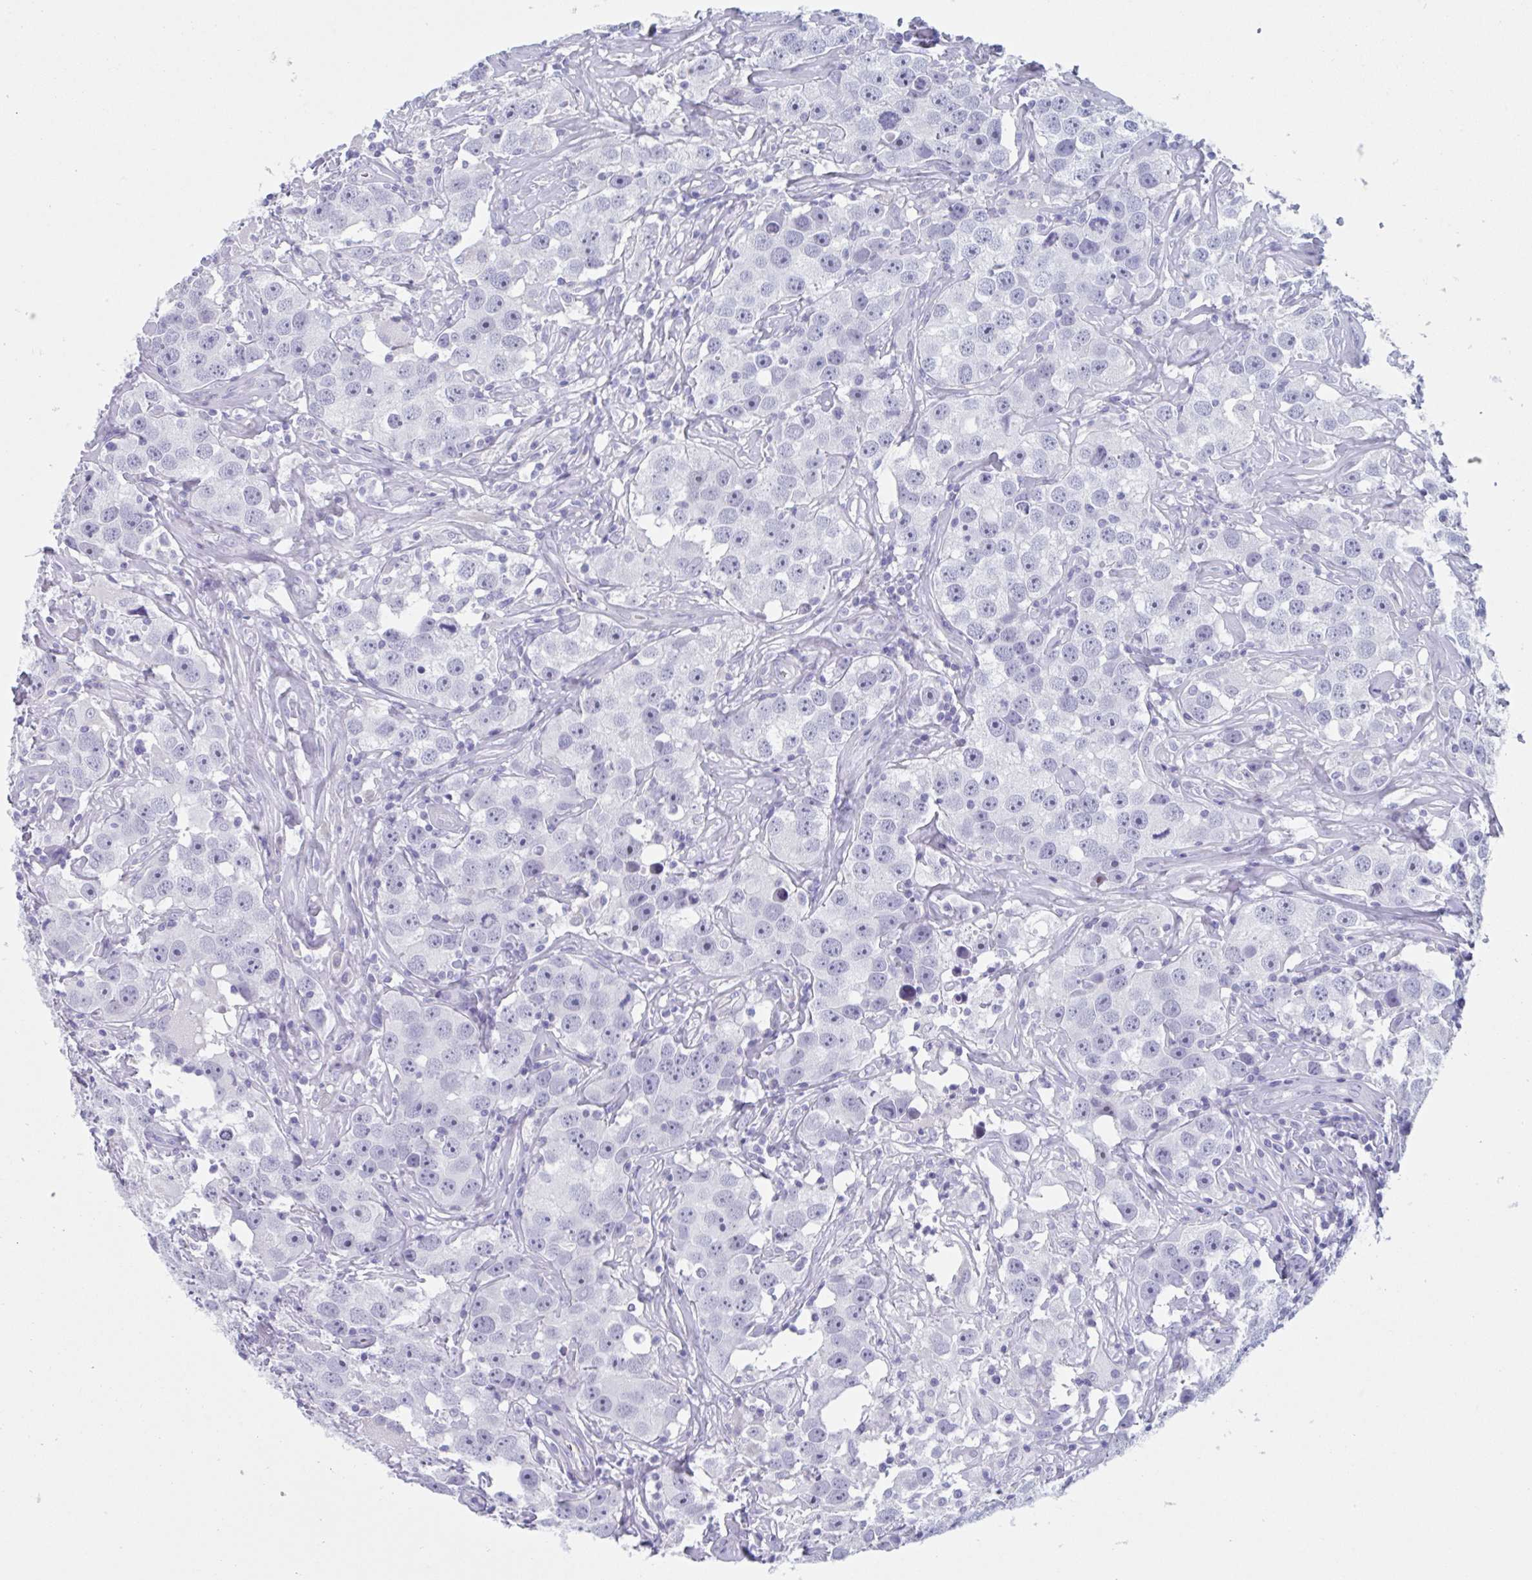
{"staining": {"intensity": "negative", "quantity": "none", "location": "none"}, "tissue": "testis cancer", "cell_type": "Tumor cells", "image_type": "cancer", "snomed": [{"axis": "morphology", "description": "Seminoma, NOS"}, {"axis": "topography", "description": "Testis"}], "caption": "A micrograph of human seminoma (testis) is negative for staining in tumor cells.", "gene": "HSD11B2", "patient": {"sex": "male", "age": 49}}